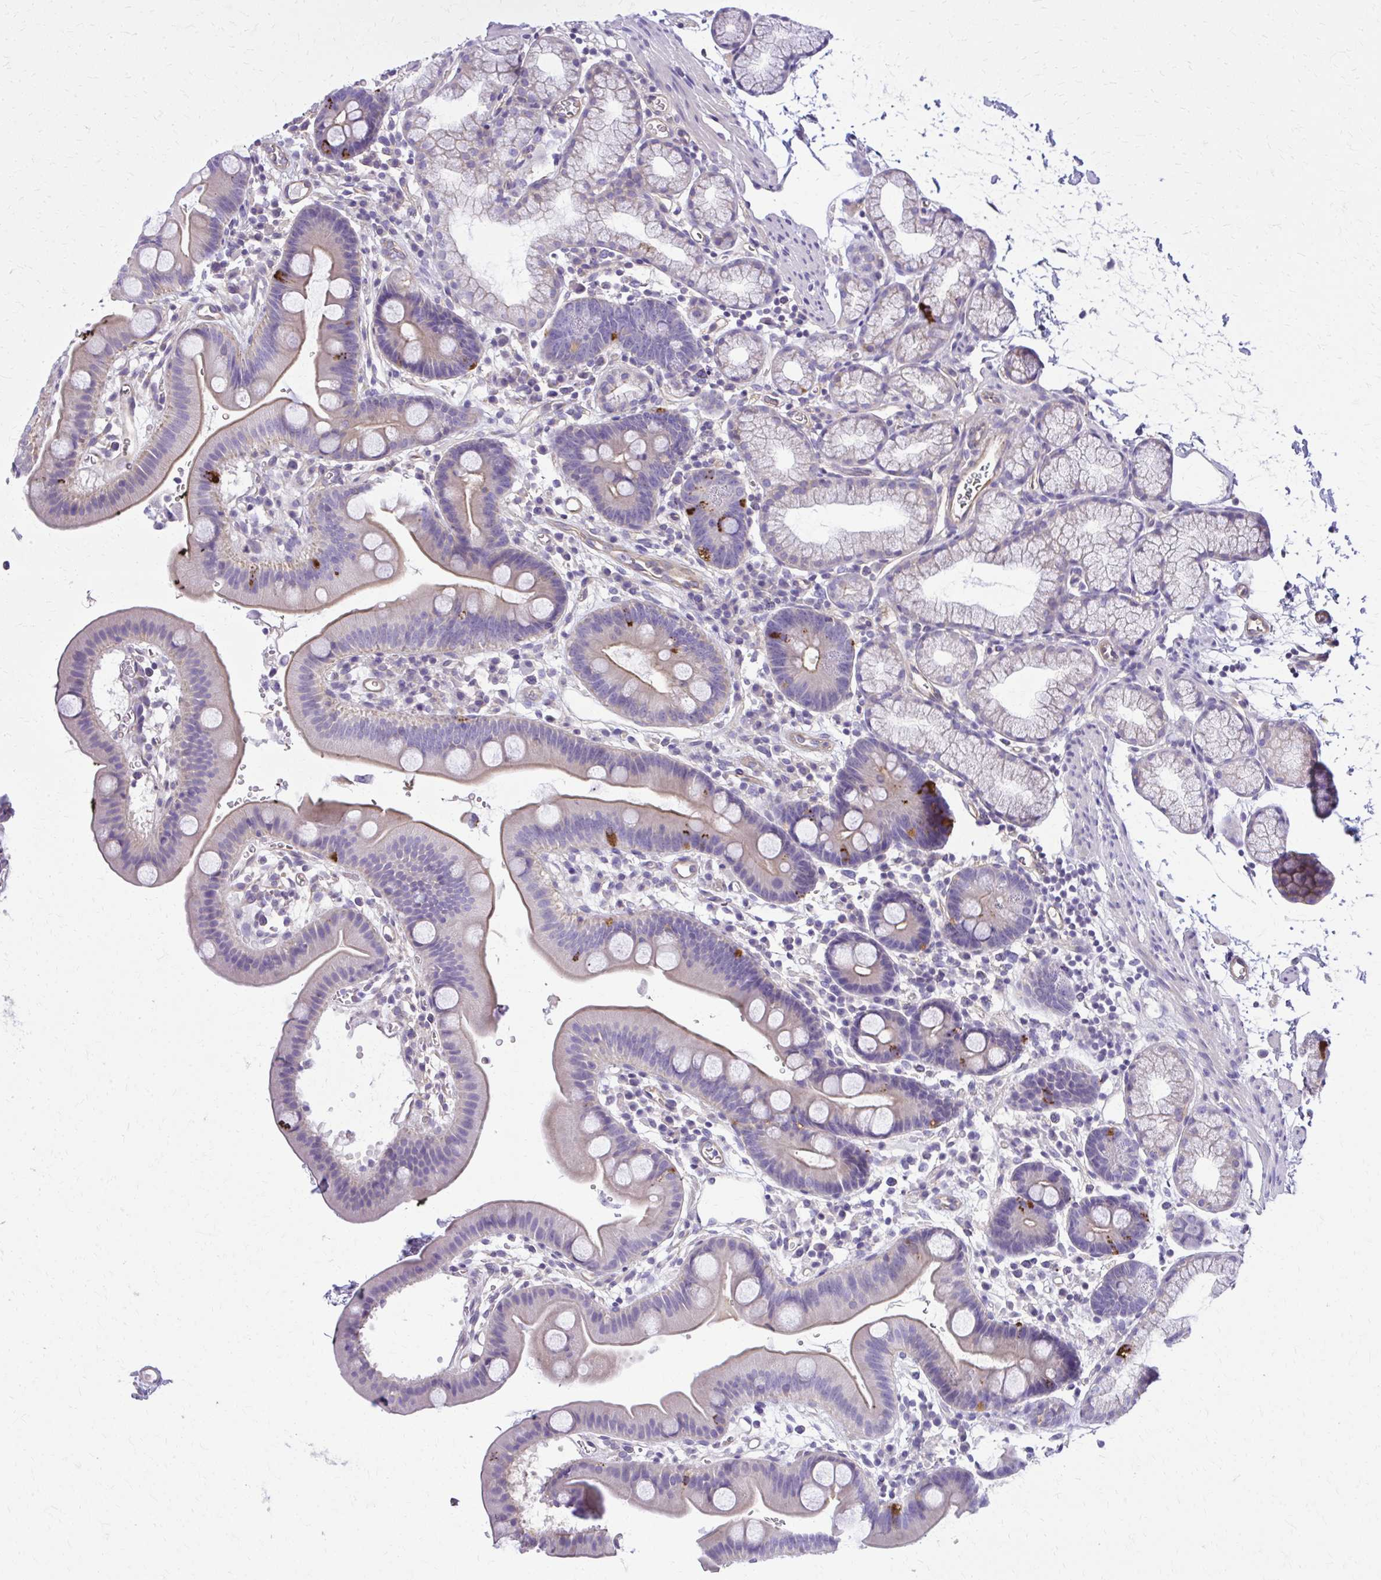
{"staining": {"intensity": "strong", "quantity": "<25%", "location": "cytoplasmic/membranous"}, "tissue": "duodenum", "cell_type": "Glandular cells", "image_type": "normal", "snomed": [{"axis": "morphology", "description": "Normal tissue, NOS"}, {"axis": "topography", "description": "Duodenum"}], "caption": "Immunohistochemistry of unremarkable human duodenum shows medium levels of strong cytoplasmic/membranous expression in about <25% of glandular cells. The staining is performed using DAB brown chromogen to label protein expression. The nuclei are counter-stained blue using hematoxylin.", "gene": "RUNDC3B", "patient": {"sex": "male", "age": 59}}